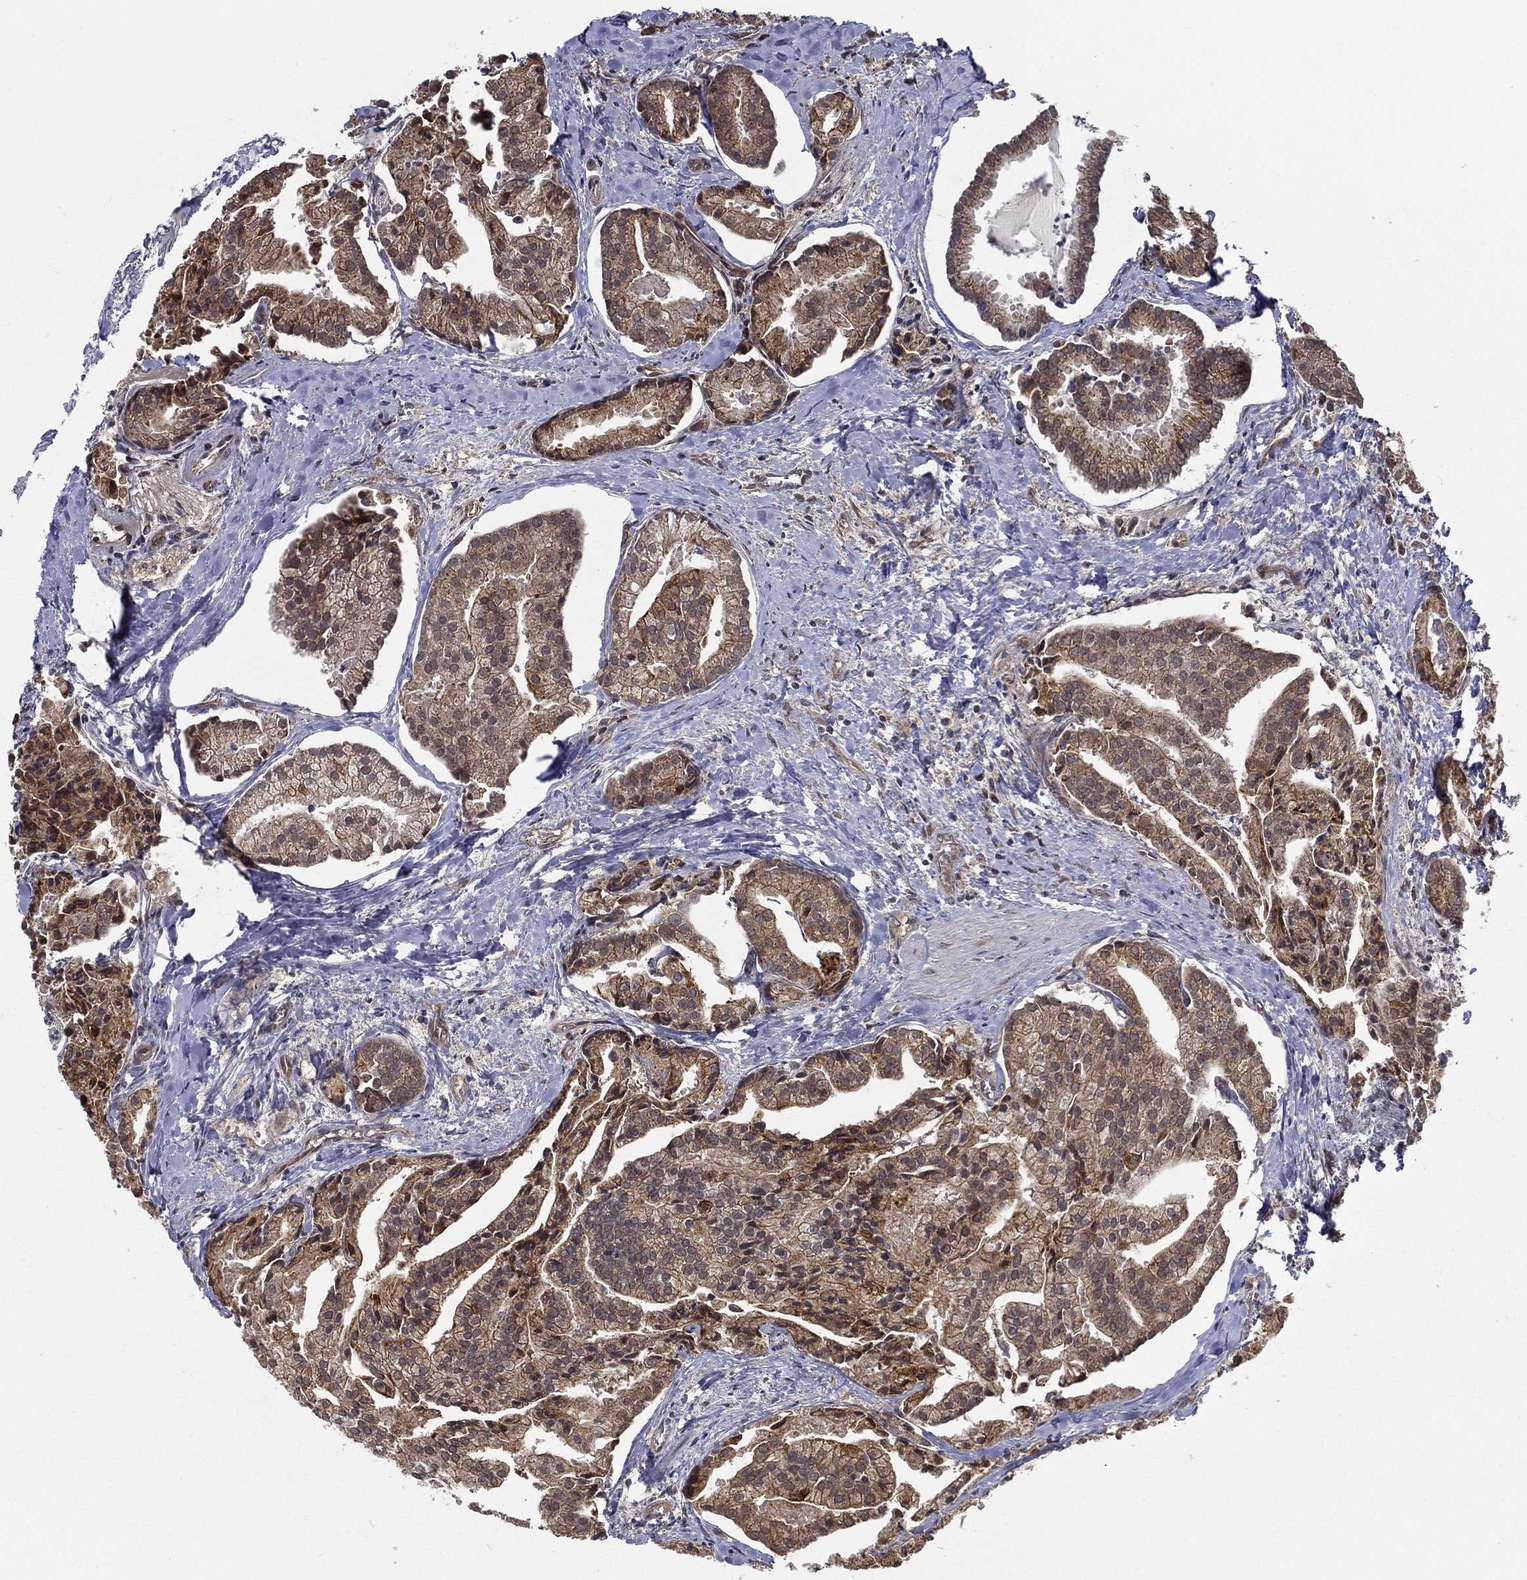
{"staining": {"intensity": "moderate", "quantity": ">75%", "location": "cytoplasmic/membranous"}, "tissue": "prostate cancer", "cell_type": "Tumor cells", "image_type": "cancer", "snomed": [{"axis": "morphology", "description": "Adenocarcinoma, NOS"}, {"axis": "topography", "description": "Prostate and seminal vesicle, NOS"}, {"axis": "topography", "description": "Prostate"}], "caption": "An image showing moderate cytoplasmic/membranous staining in about >75% of tumor cells in prostate cancer, as visualized by brown immunohistochemical staining.", "gene": "UACA", "patient": {"sex": "male", "age": 44}}